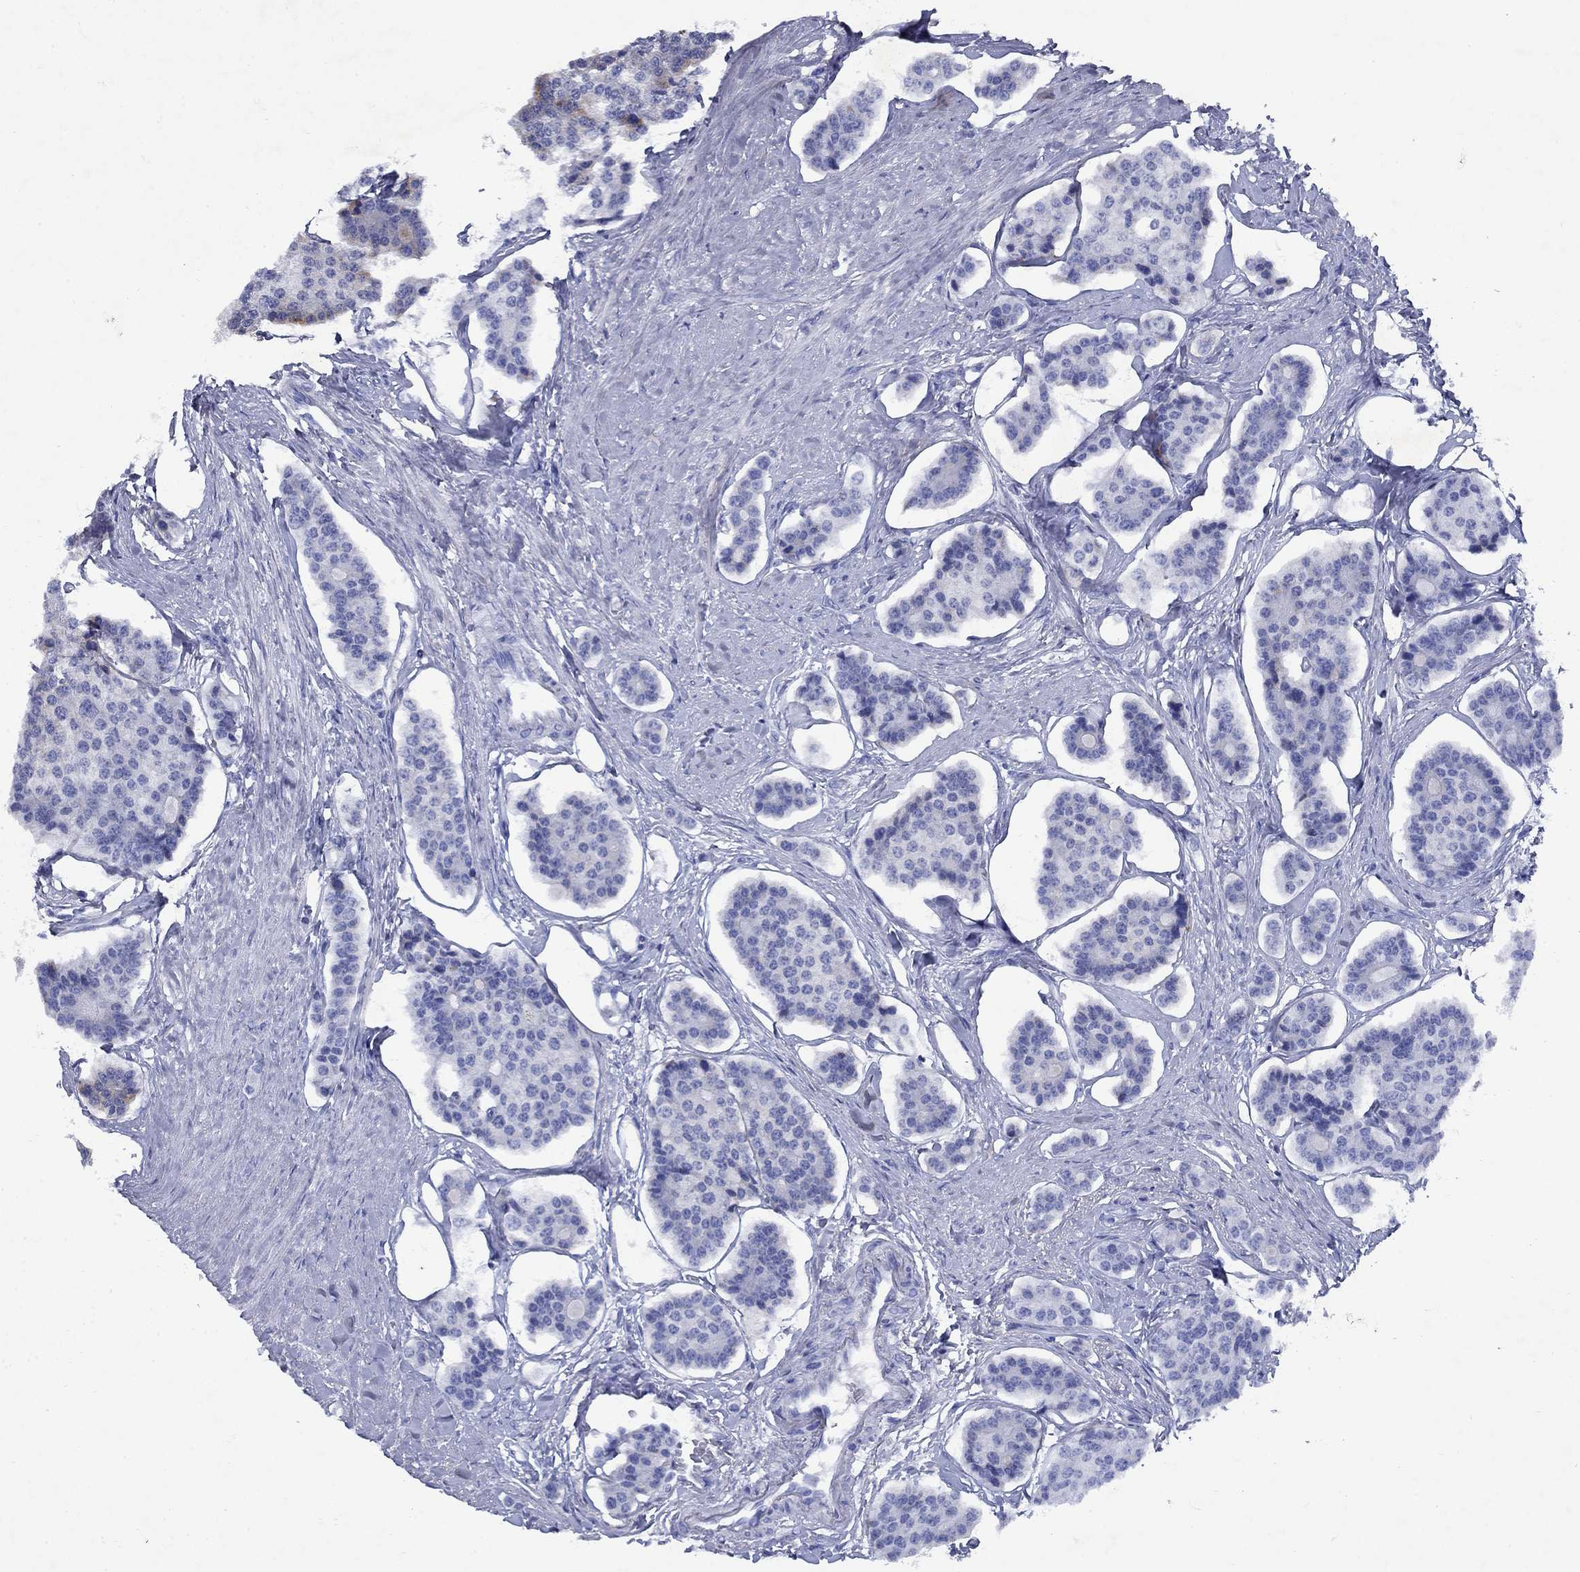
{"staining": {"intensity": "negative", "quantity": "none", "location": "none"}, "tissue": "carcinoid", "cell_type": "Tumor cells", "image_type": "cancer", "snomed": [{"axis": "morphology", "description": "Carcinoid, malignant, NOS"}, {"axis": "topography", "description": "Small intestine"}], "caption": "The micrograph displays no significant staining in tumor cells of carcinoid.", "gene": "STAB2", "patient": {"sex": "female", "age": 65}}